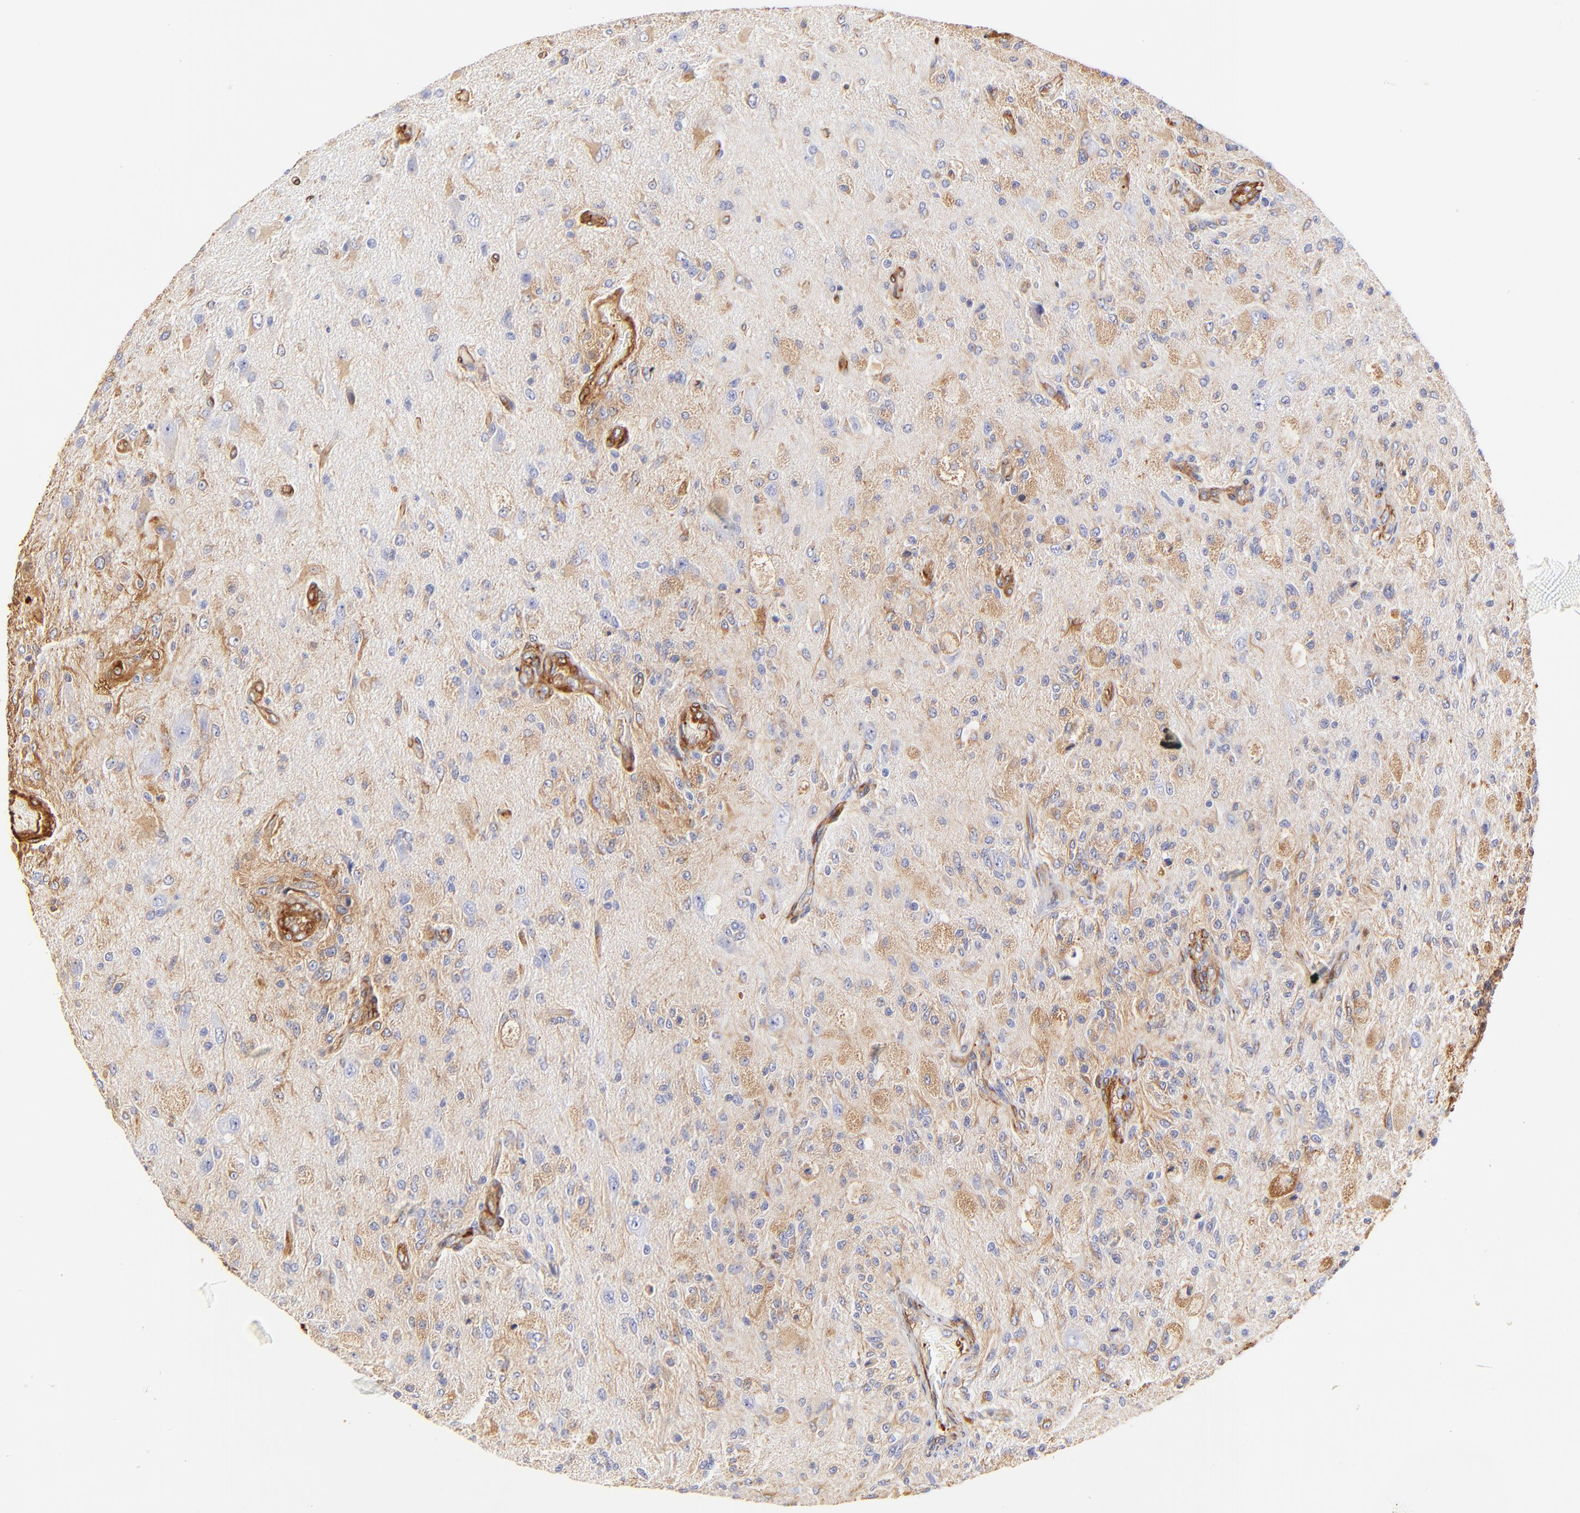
{"staining": {"intensity": "moderate", "quantity": "25%-75%", "location": "cytoplasmic/membranous"}, "tissue": "glioma", "cell_type": "Tumor cells", "image_type": "cancer", "snomed": [{"axis": "morphology", "description": "Normal tissue, NOS"}, {"axis": "morphology", "description": "Glioma, malignant, High grade"}, {"axis": "topography", "description": "Cerebral cortex"}], "caption": "Immunohistochemical staining of malignant high-grade glioma reveals moderate cytoplasmic/membranous protein staining in approximately 25%-75% of tumor cells.", "gene": "FLNA", "patient": {"sex": "male", "age": 77}}